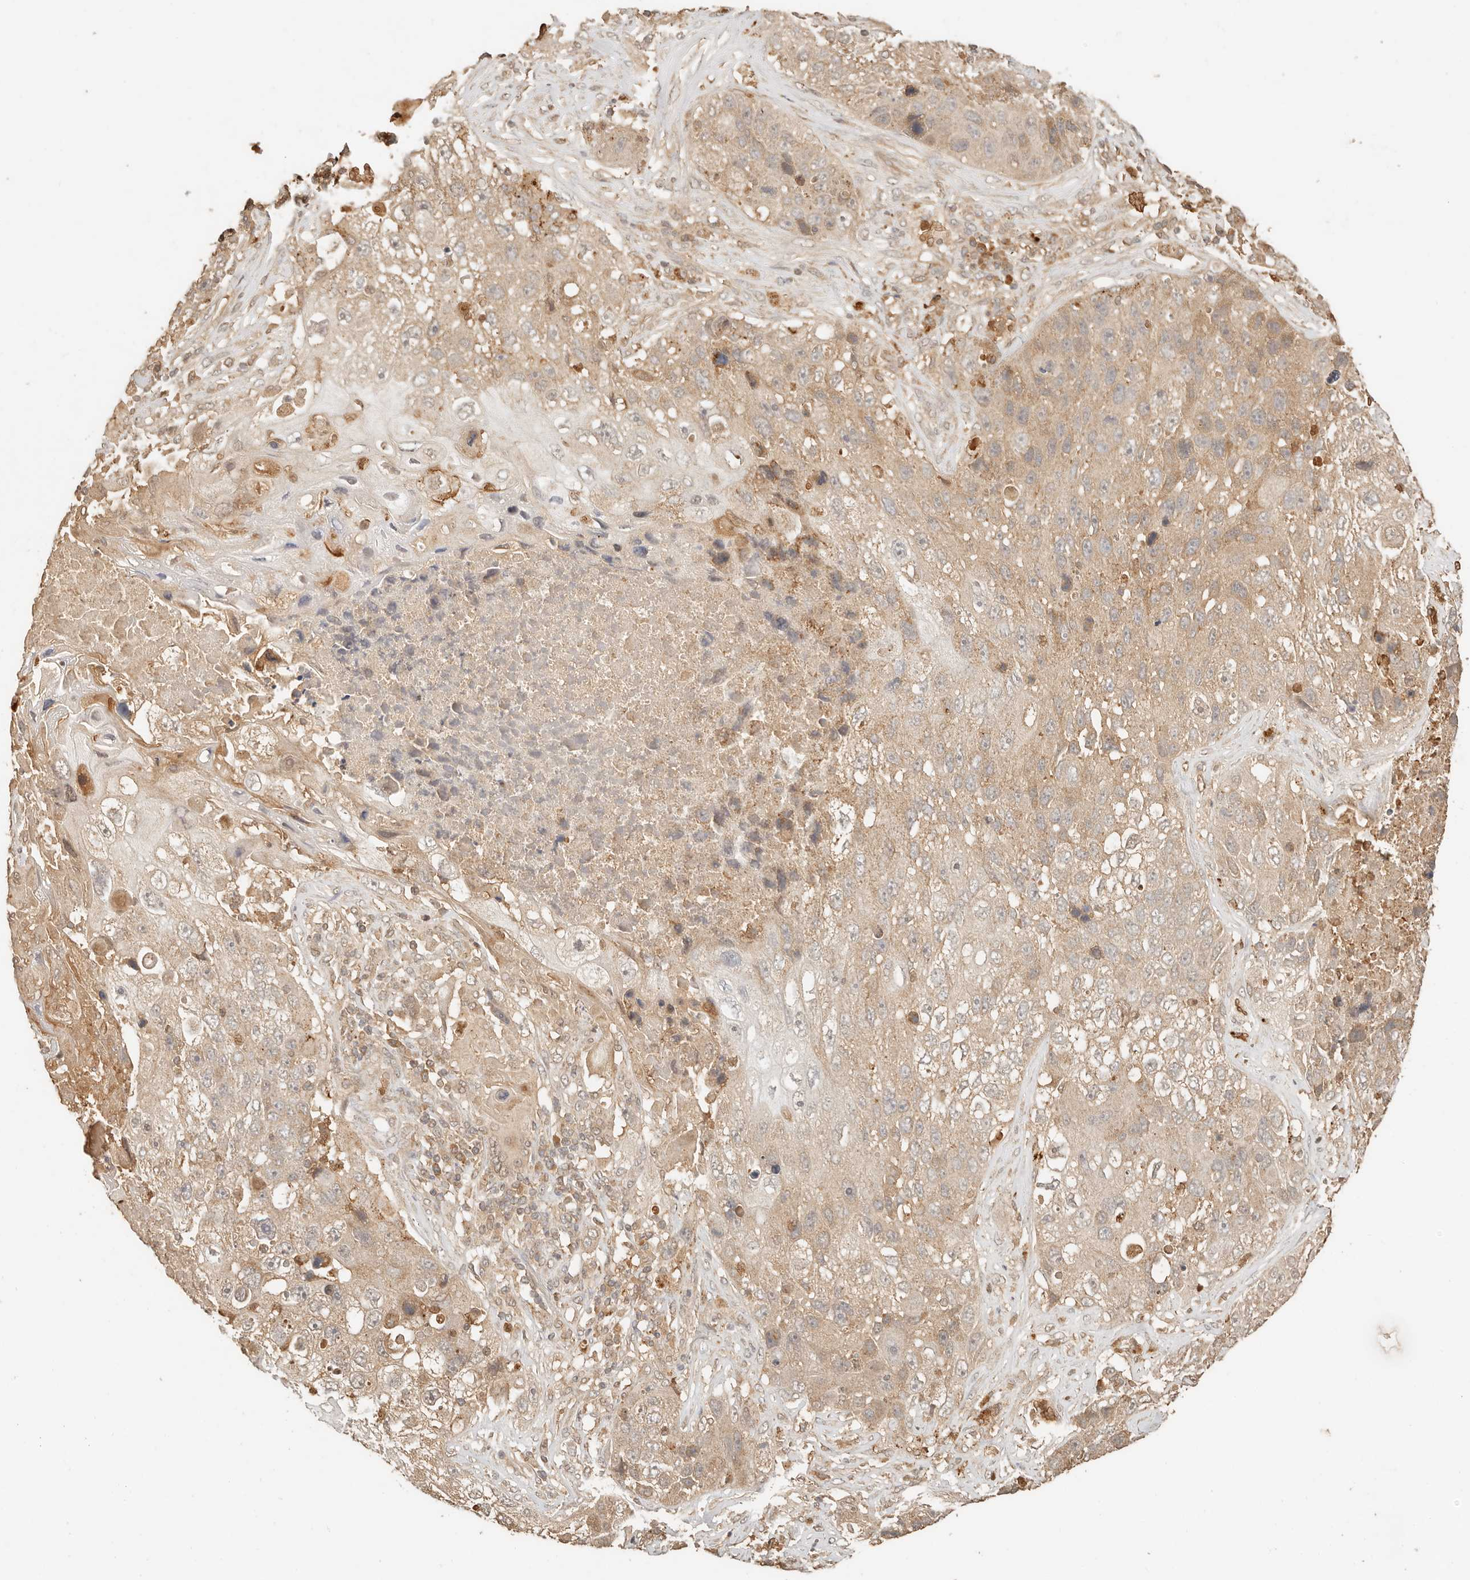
{"staining": {"intensity": "weak", "quantity": "25%-75%", "location": "cytoplasmic/membranous,nuclear"}, "tissue": "lung cancer", "cell_type": "Tumor cells", "image_type": "cancer", "snomed": [{"axis": "morphology", "description": "Squamous cell carcinoma, NOS"}, {"axis": "topography", "description": "Lung"}], "caption": "A high-resolution histopathology image shows immunohistochemistry staining of lung squamous cell carcinoma, which exhibits weak cytoplasmic/membranous and nuclear expression in approximately 25%-75% of tumor cells.", "gene": "INTS11", "patient": {"sex": "male", "age": 61}}